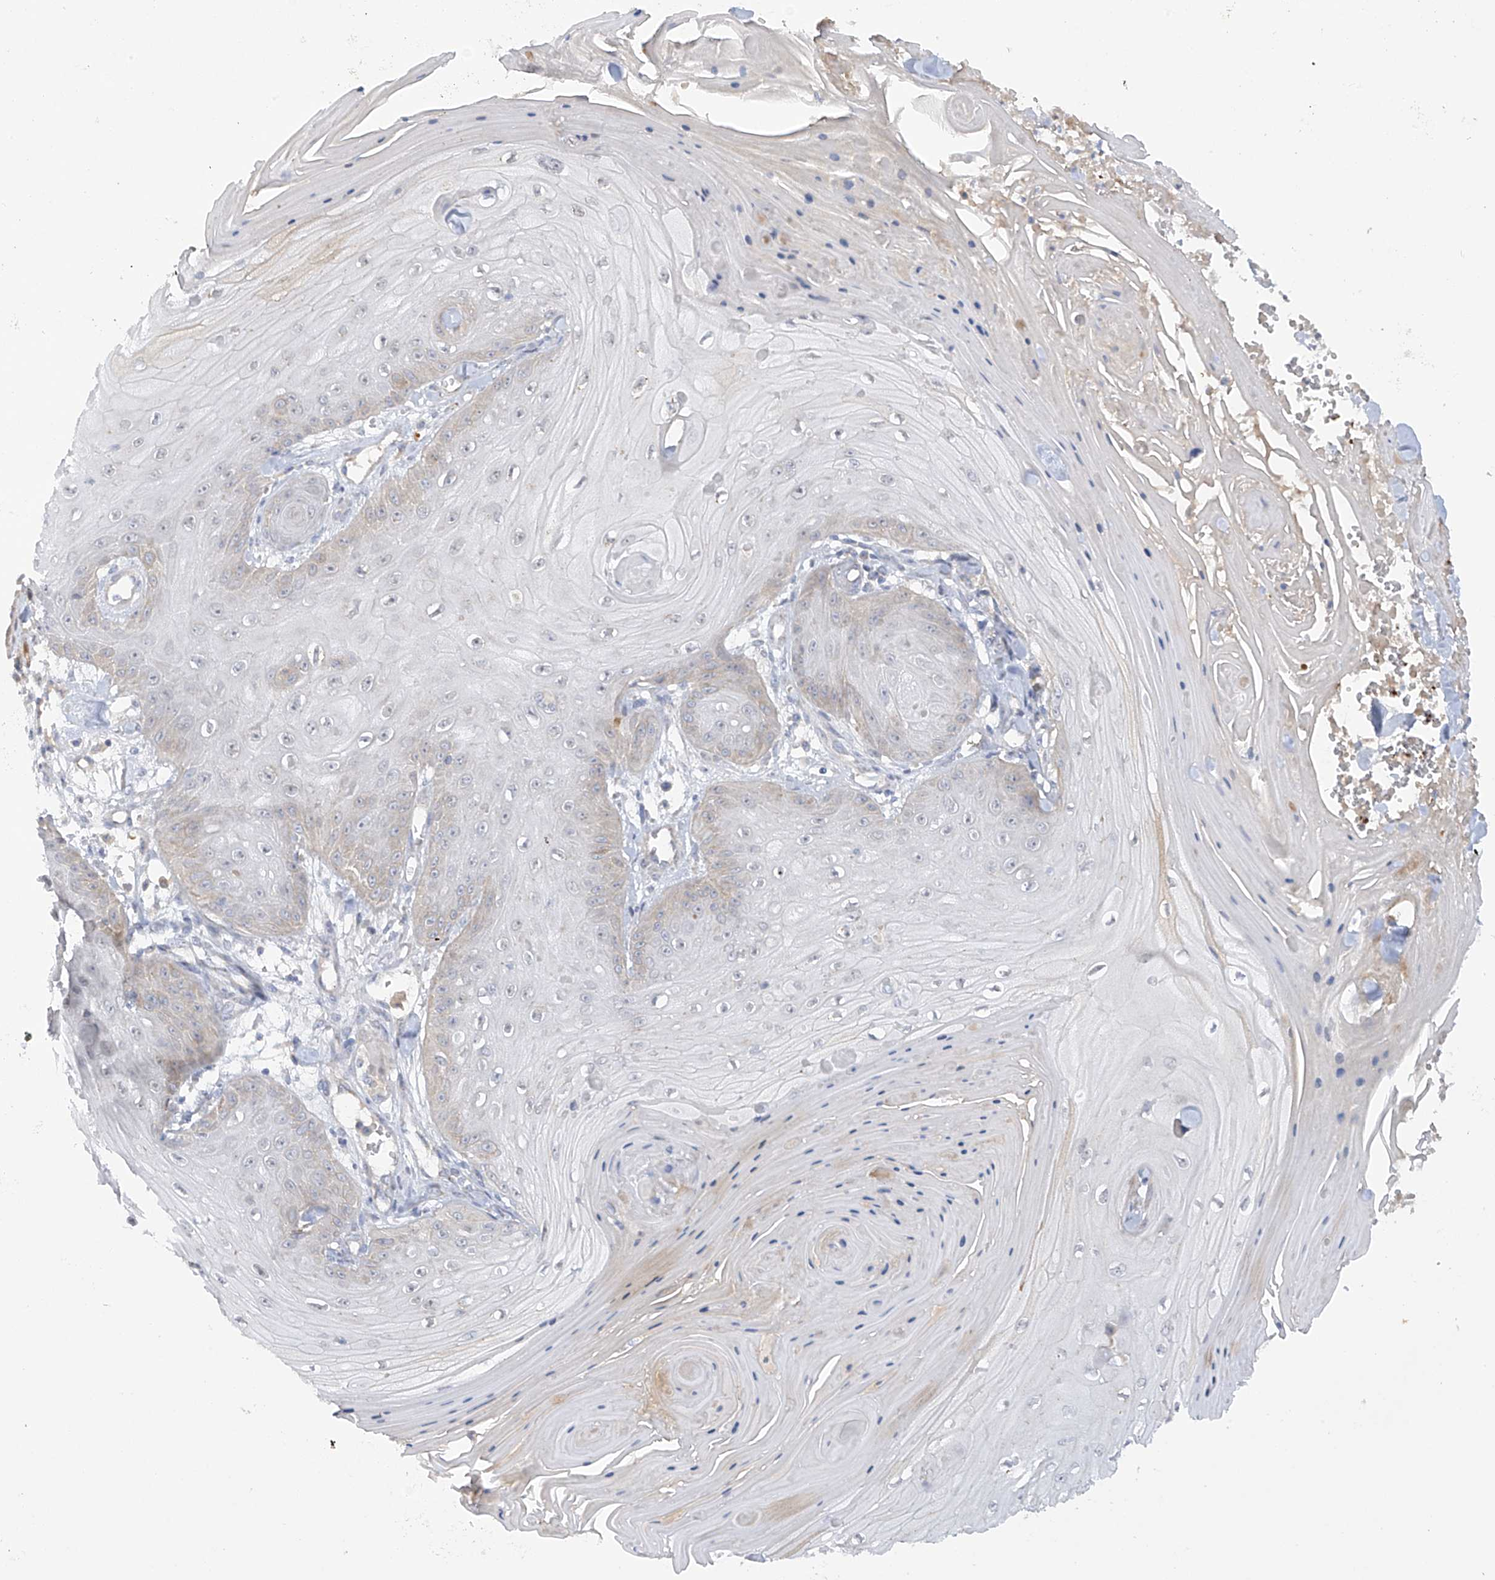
{"staining": {"intensity": "negative", "quantity": "none", "location": "none"}, "tissue": "skin cancer", "cell_type": "Tumor cells", "image_type": "cancer", "snomed": [{"axis": "morphology", "description": "Squamous cell carcinoma, NOS"}, {"axis": "topography", "description": "Skin"}], "caption": "Tumor cells are negative for brown protein staining in skin cancer (squamous cell carcinoma).", "gene": "METTL18", "patient": {"sex": "male", "age": 74}}